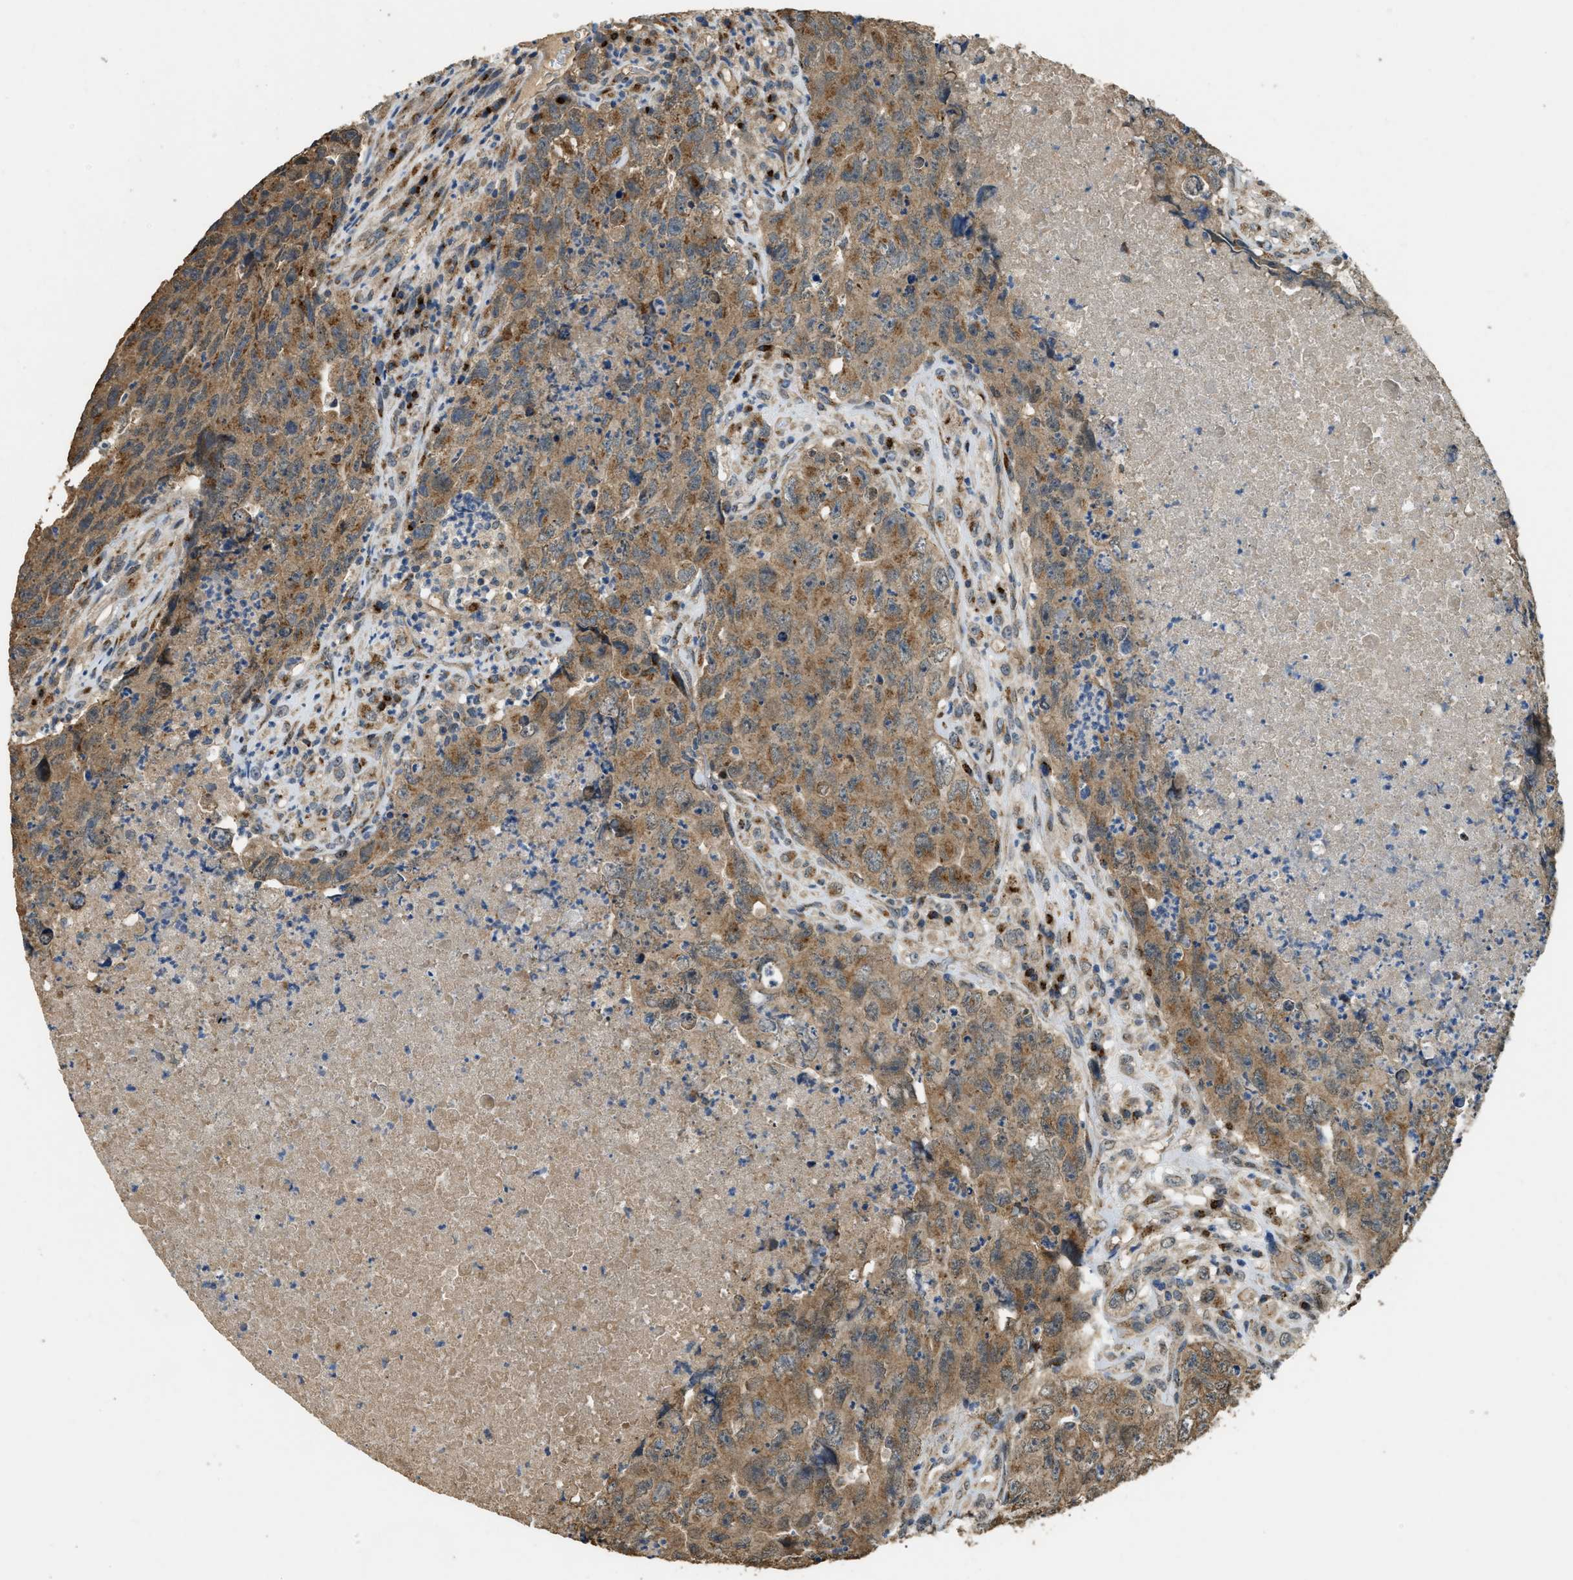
{"staining": {"intensity": "moderate", "quantity": ">75%", "location": "cytoplasmic/membranous"}, "tissue": "testis cancer", "cell_type": "Tumor cells", "image_type": "cancer", "snomed": [{"axis": "morphology", "description": "Carcinoma, Embryonal, NOS"}, {"axis": "topography", "description": "Testis"}], "caption": "Immunohistochemical staining of human embryonal carcinoma (testis) shows medium levels of moderate cytoplasmic/membranous positivity in approximately >75% of tumor cells.", "gene": "IPO7", "patient": {"sex": "male", "age": 32}}